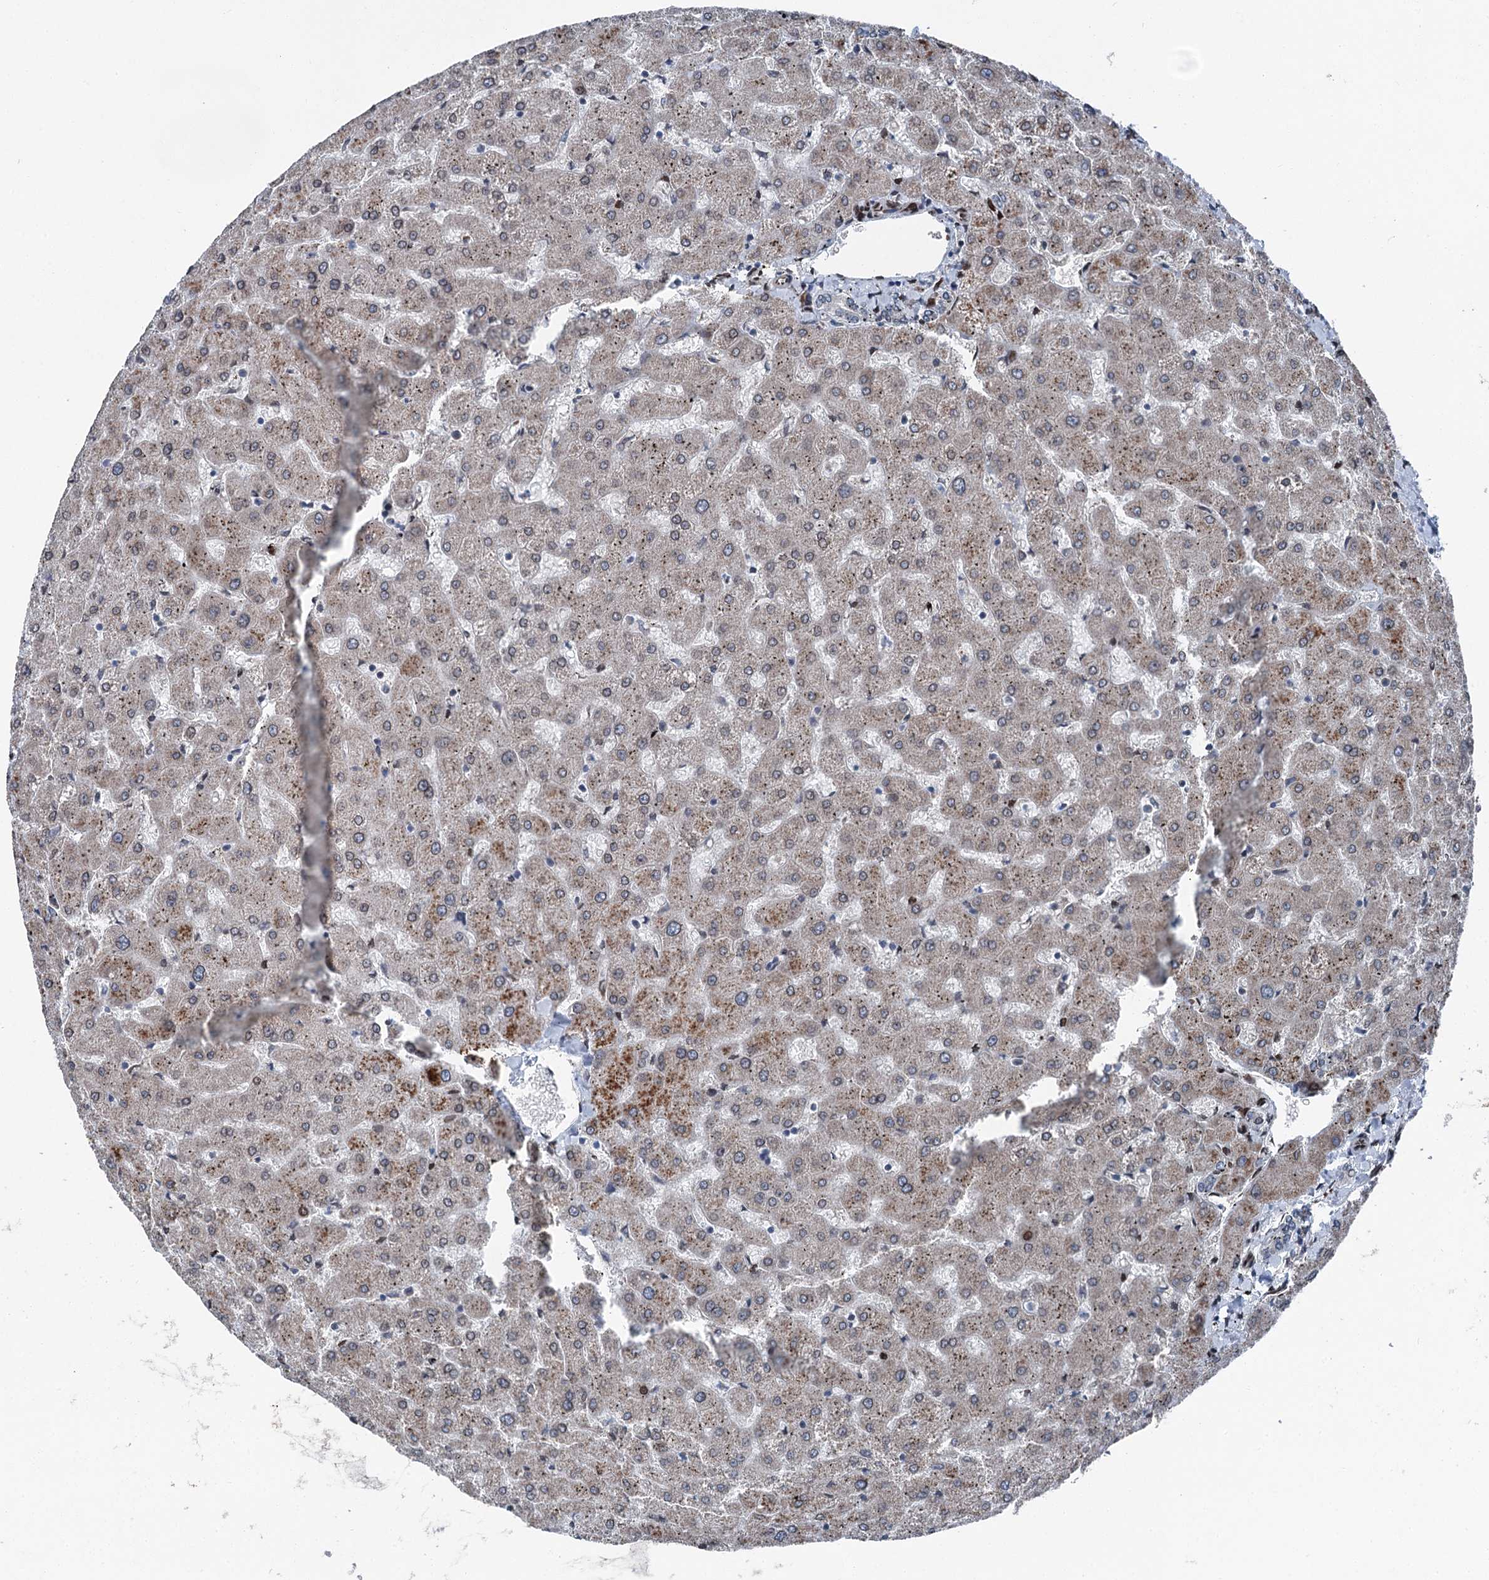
{"staining": {"intensity": "negative", "quantity": "none", "location": "none"}, "tissue": "liver", "cell_type": "Cholangiocytes", "image_type": "normal", "snomed": [{"axis": "morphology", "description": "Normal tissue, NOS"}, {"axis": "topography", "description": "Liver"}], "caption": "This is an immunohistochemistry photomicrograph of normal human liver. There is no staining in cholangiocytes.", "gene": "MRPL14", "patient": {"sex": "female", "age": 63}}